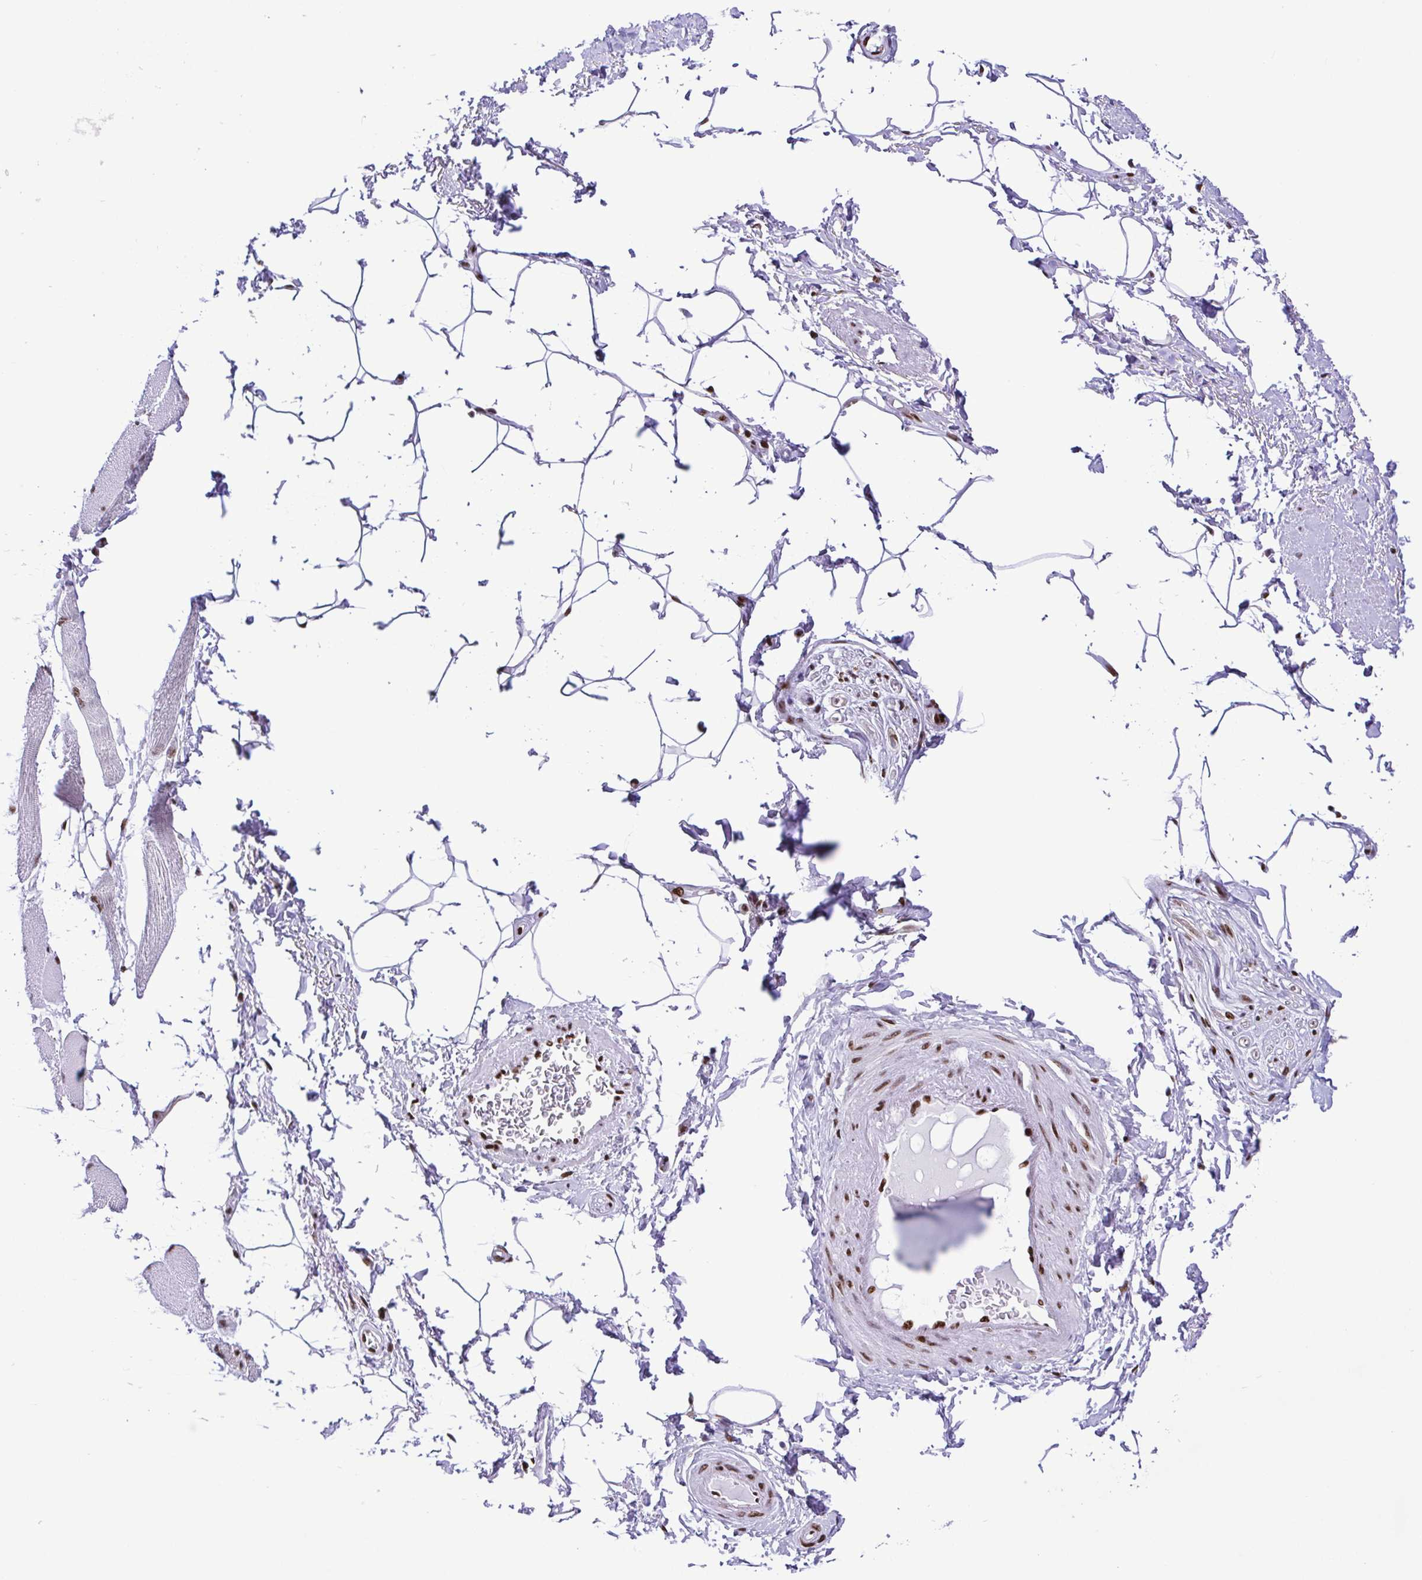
{"staining": {"intensity": "strong", "quantity": ">75%", "location": "nuclear"}, "tissue": "adipose tissue", "cell_type": "Adipocytes", "image_type": "normal", "snomed": [{"axis": "morphology", "description": "Normal tissue, NOS"}, {"axis": "topography", "description": "Peripheral nerve tissue"}], "caption": "This is an image of immunohistochemistry staining of unremarkable adipose tissue, which shows strong staining in the nuclear of adipocytes.", "gene": "TRIM28", "patient": {"sex": "male", "age": 51}}